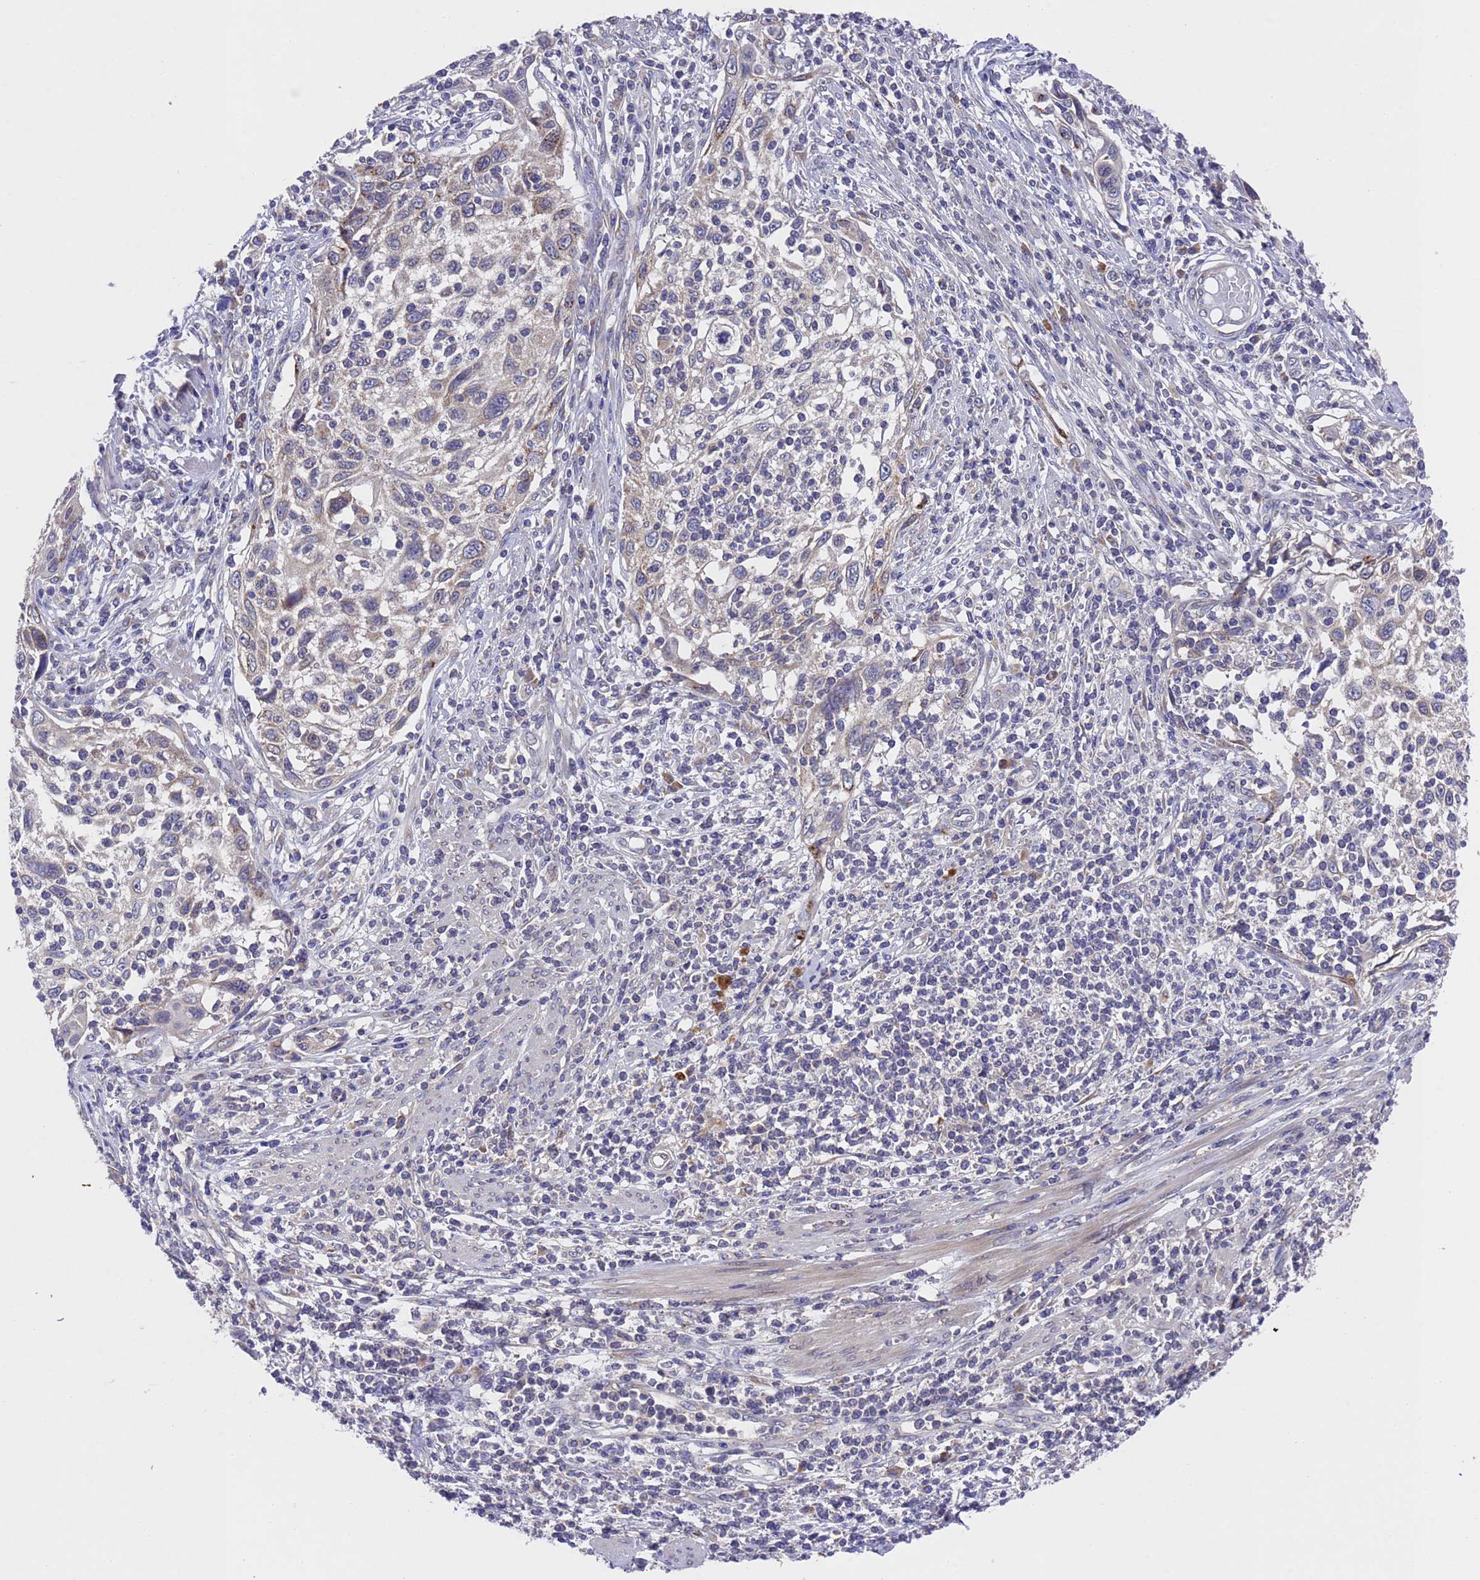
{"staining": {"intensity": "negative", "quantity": "none", "location": "none"}, "tissue": "cervical cancer", "cell_type": "Tumor cells", "image_type": "cancer", "snomed": [{"axis": "morphology", "description": "Squamous cell carcinoma, NOS"}, {"axis": "topography", "description": "Cervix"}], "caption": "The IHC micrograph has no significant staining in tumor cells of cervical cancer tissue.", "gene": "DCAF12L2", "patient": {"sex": "female", "age": 70}}